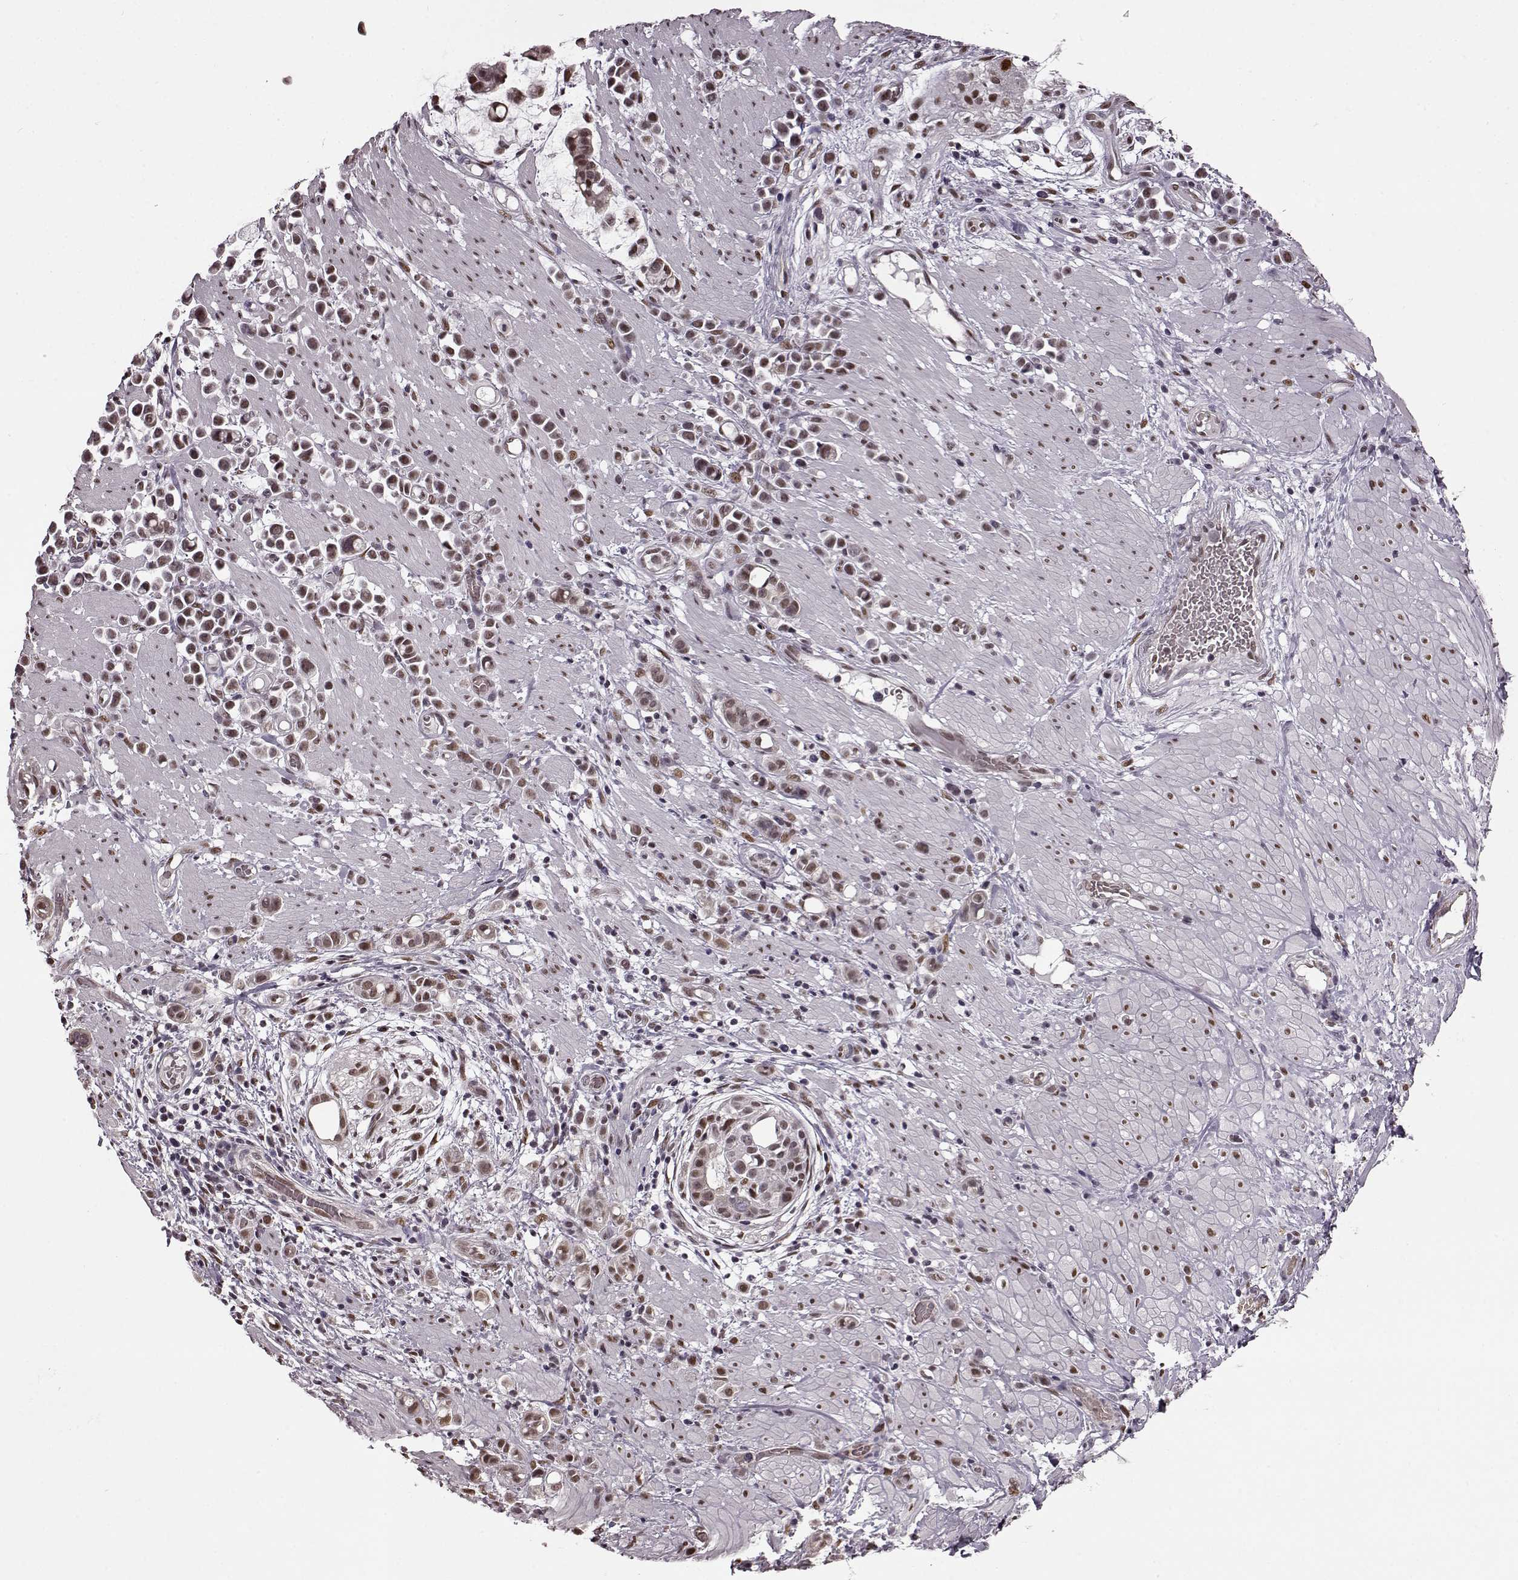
{"staining": {"intensity": "moderate", "quantity": ">75%", "location": "nuclear"}, "tissue": "stomach cancer", "cell_type": "Tumor cells", "image_type": "cancer", "snomed": [{"axis": "morphology", "description": "Adenocarcinoma, NOS"}, {"axis": "topography", "description": "Stomach"}], "caption": "An immunohistochemistry (IHC) image of tumor tissue is shown. Protein staining in brown labels moderate nuclear positivity in adenocarcinoma (stomach) within tumor cells.", "gene": "FTO", "patient": {"sex": "male", "age": 82}}